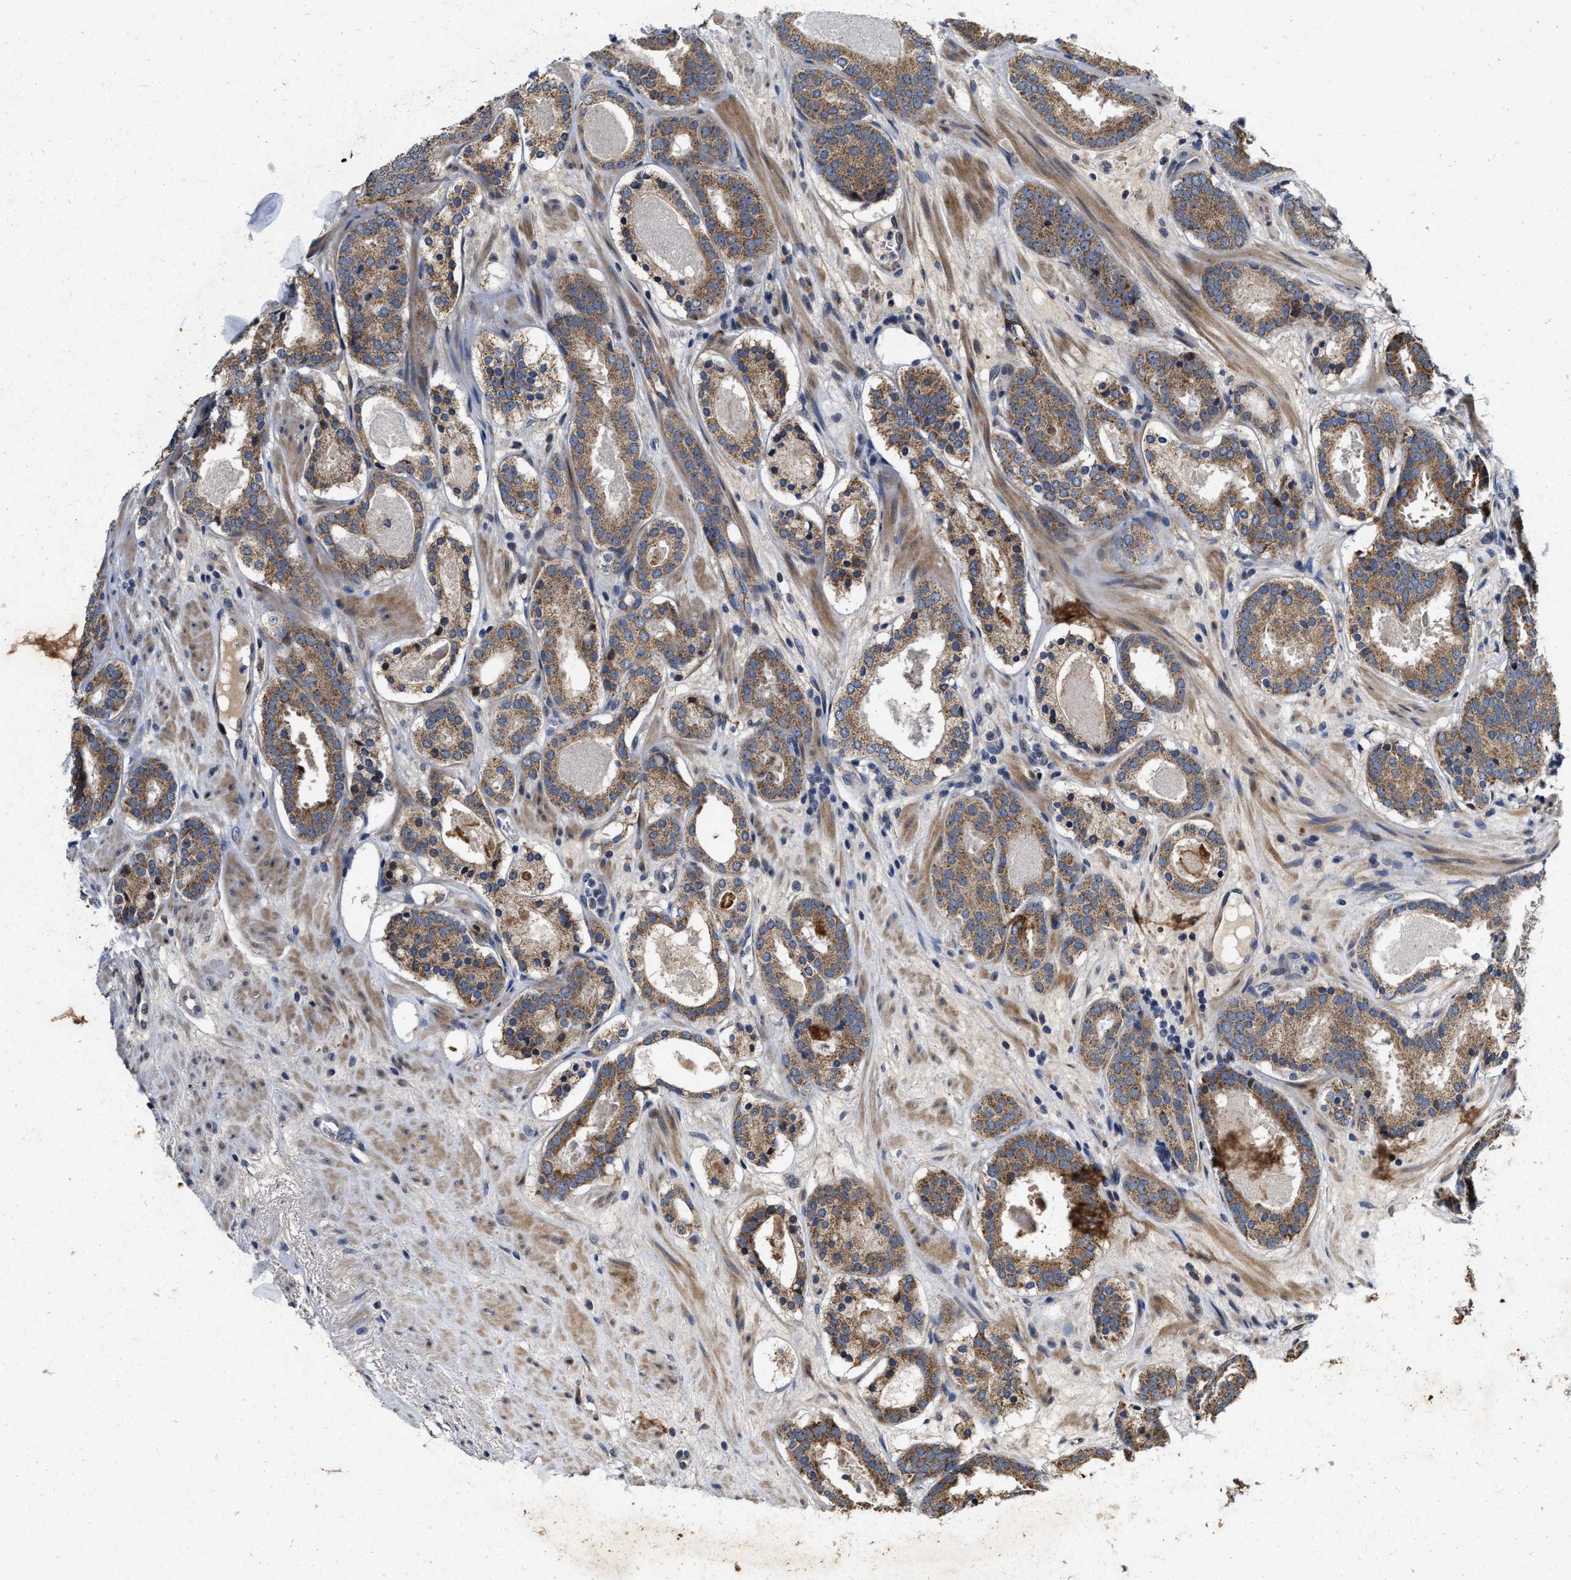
{"staining": {"intensity": "moderate", "quantity": ">75%", "location": "cytoplasmic/membranous"}, "tissue": "prostate cancer", "cell_type": "Tumor cells", "image_type": "cancer", "snomed": [{"axis": "morphology", "description": "Adenocarcinoma, Low grade"}, {"axis": "topography", "description": "Prostate"}], "caption": "The image exhibits staining of prostate cancer, revealing moderate cytoplasmic/membranous protein positivity (brown color) within tumor cells.", "gene": "SCYL2", "patient": {"sex": "male", "age": 69}}